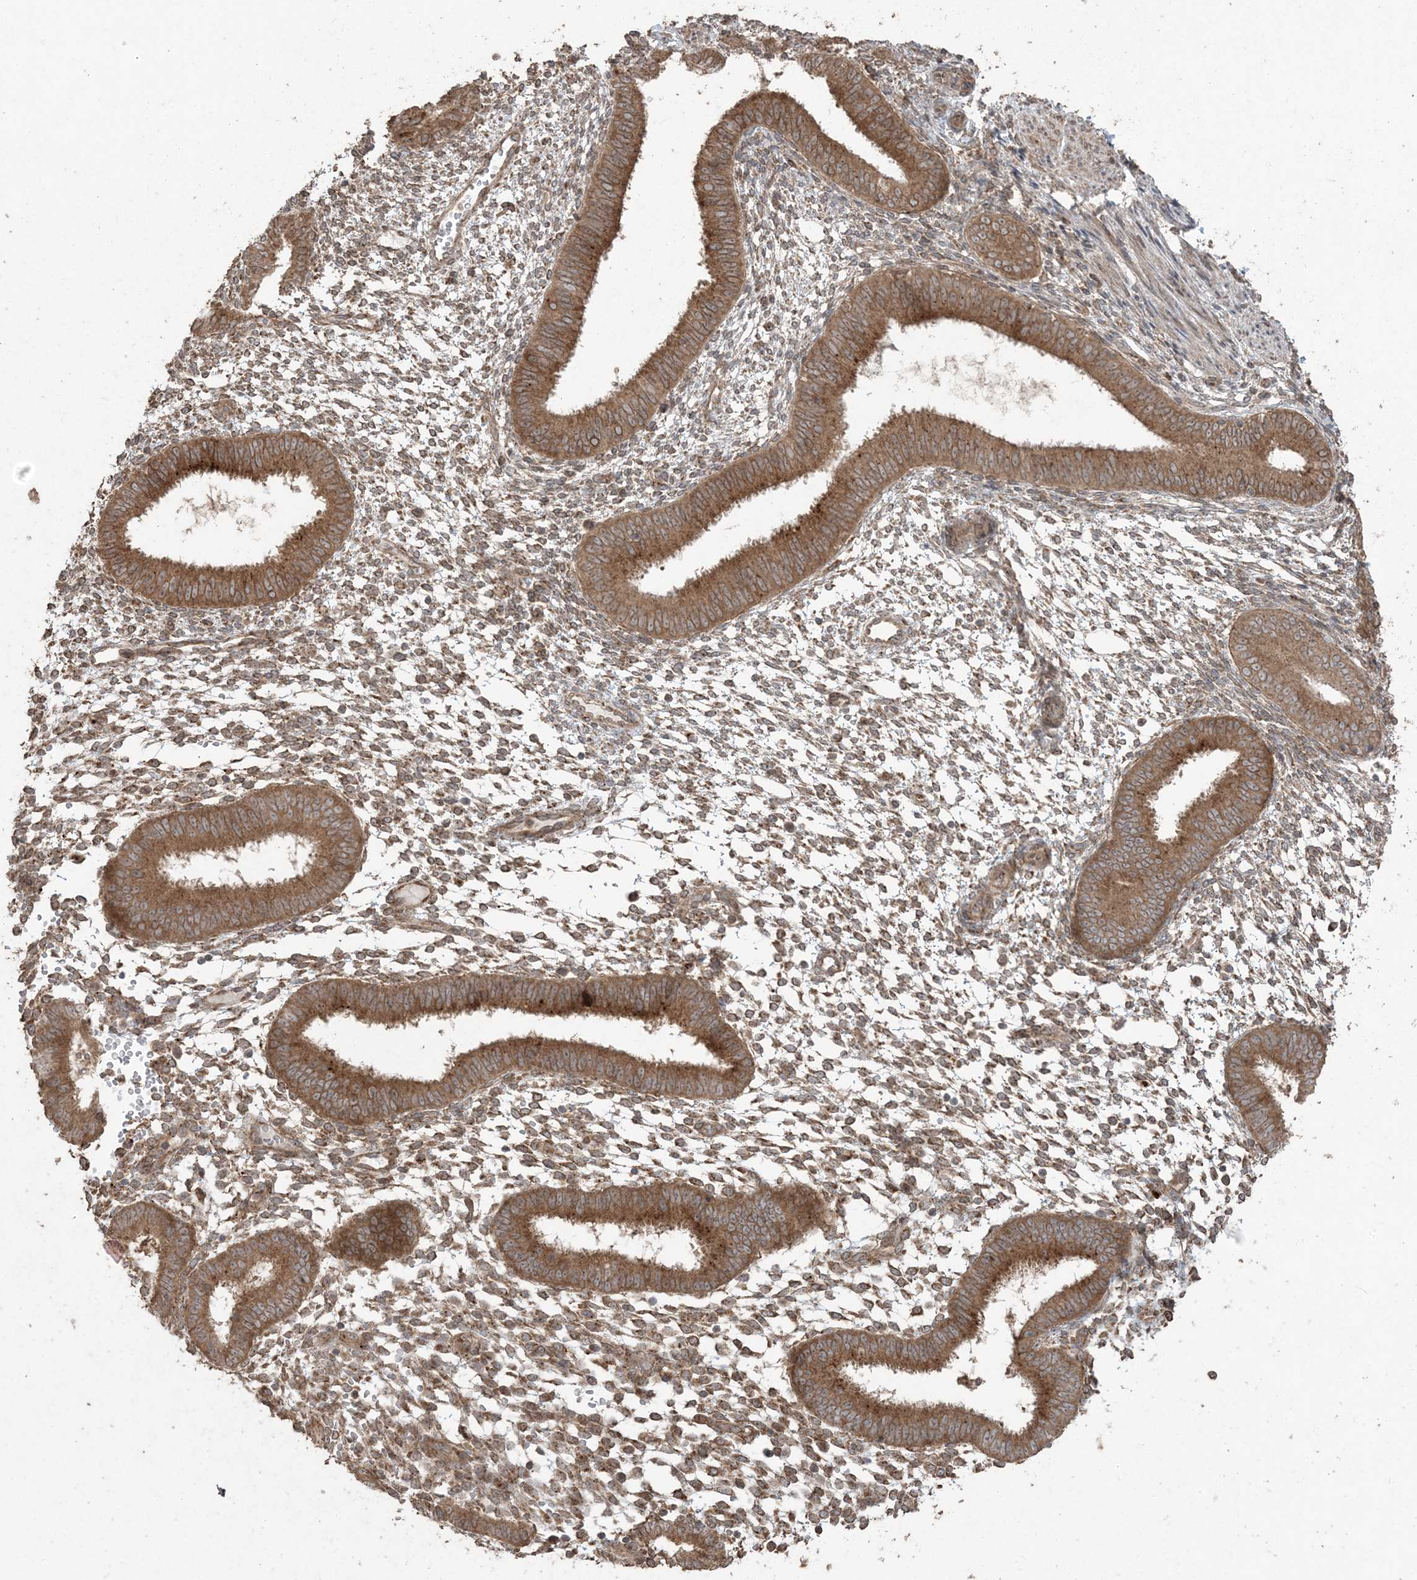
{"staining": {"intensity": "moderate", "quantity": ">75%", "location": "cytoplasmic/membranous"}, "tissue": "endometrium", "cell_type": "Cells in endometrial stroma", "image_type": "normal", "snomed": [{"axis": "morphology", "description": "Normal tissue, NOS"}, {"axis": "topography", "description": "Uterus"}, {"axis": "topography", "description": "Endometrium"}], "caption": "Benign endometrium reveals moderate cytoplasmic/membranous expression in approximately >75% of cells in endometrial stroma.", "gene": "DDX19B", "patient": {"sex": "female", "age": 48}}